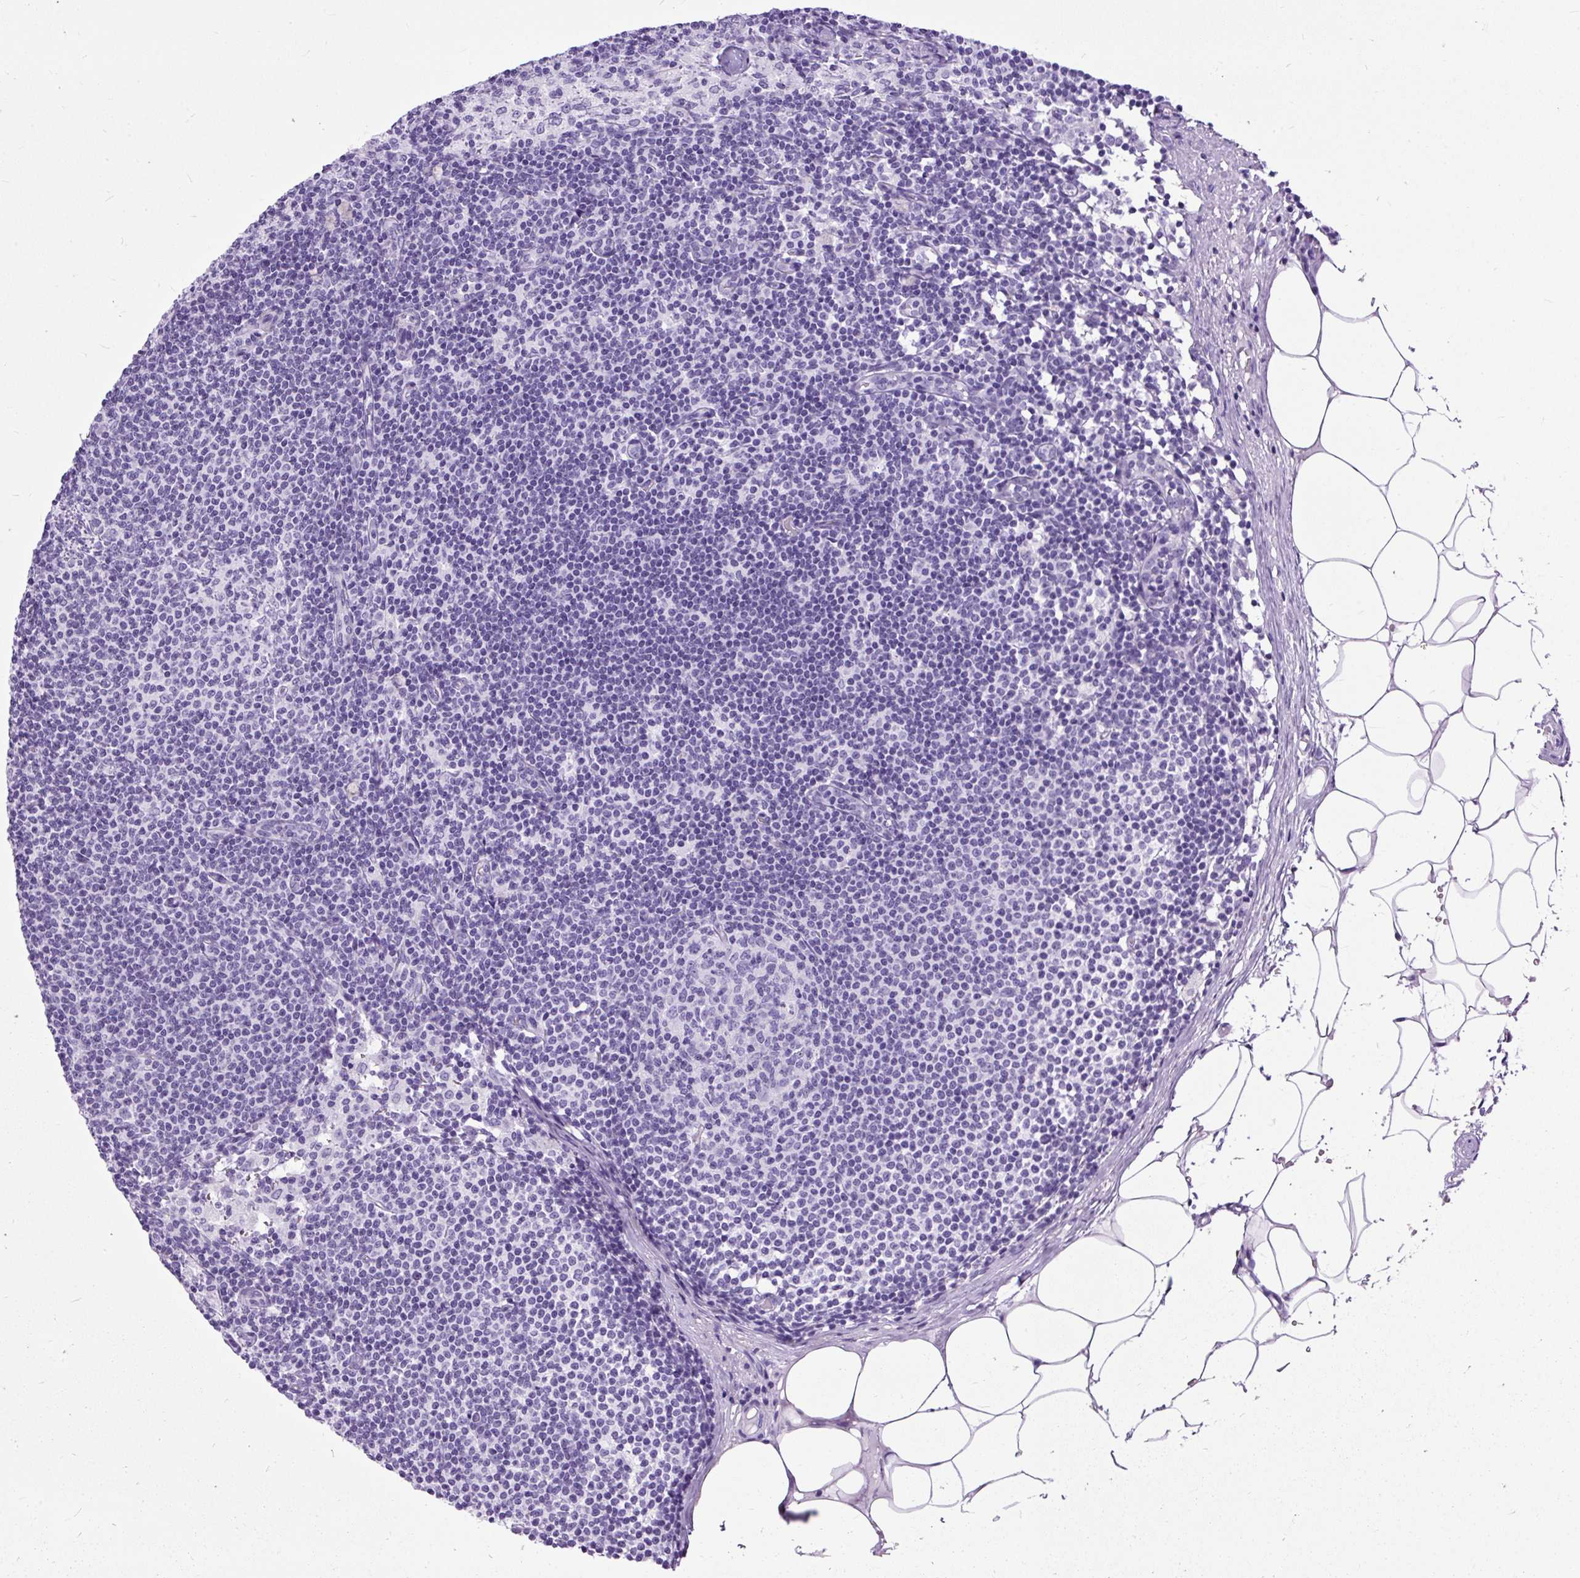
{"staining": {"intensity": "negative", "quantity": "none", "location": "none"}, "tissue": "lymph node", "cell_type": "Germinal center cells", "image_type": "normal", "snomed": [{"axis": "morphology", "description": "Normal tissue, NOS"}, {"axis": "topography", "description": "Lymph node"}], "caption": "An IHC image of benign lymph node is shown. There is no staining in germinal center cells of lymph node. Nuclei are stained in blue.", "gene": "UPP1", "patient": {"sex": "male", "age": 49}}